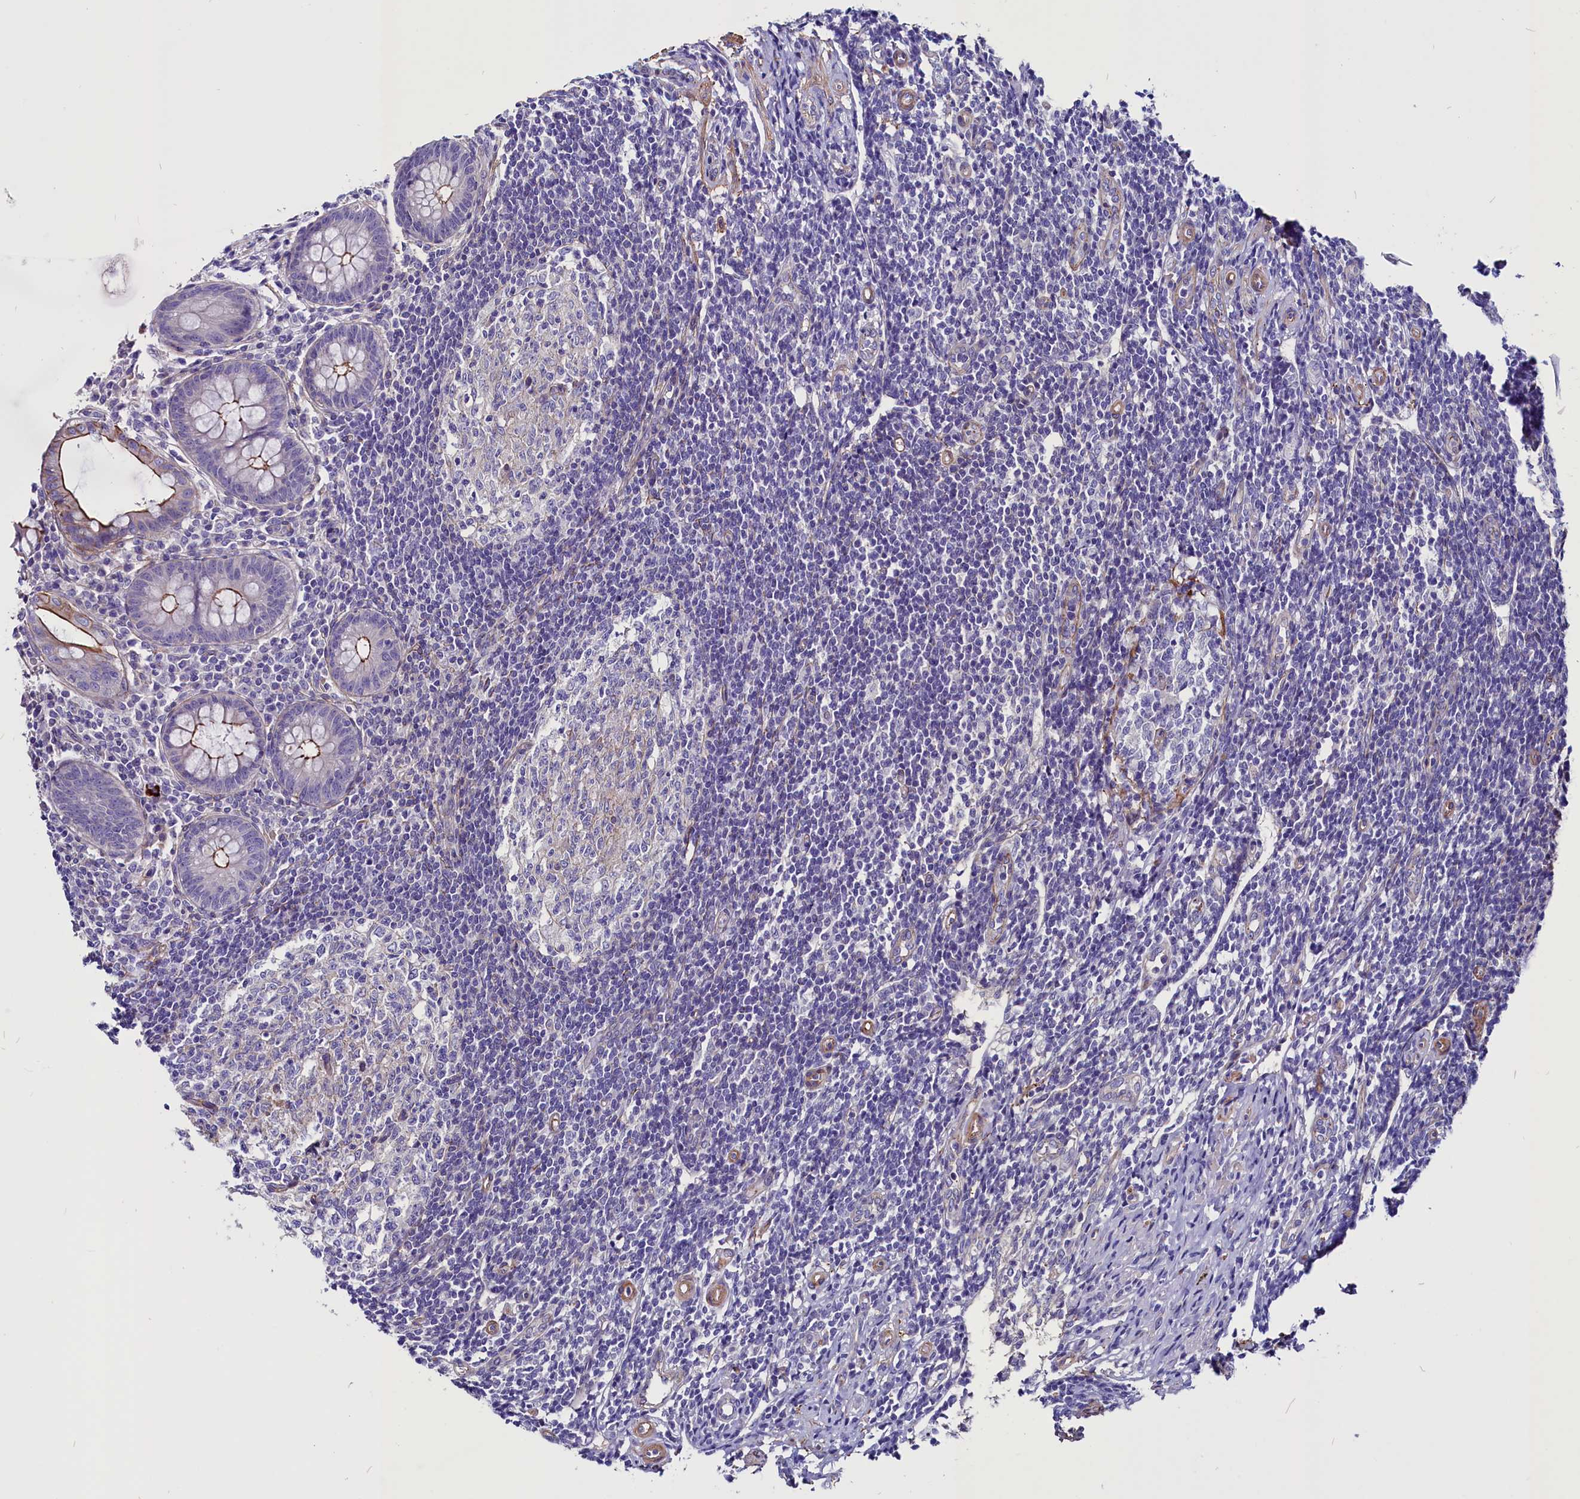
{"staining": {"intensity": "moderate", "quantity": "25%-75%", "location": "cytoplasmic/membranous"}, "tissue": "appendix", "cell_type": "Glandular cells", "image_type": "normal", "snomed": [{"axis": "morphology", "description": "Normal tissue, NOS"}, {"axis": "topography", "description": "Appendix"}], "caption": "Immunohistochemical staining of normal human appendix demonstrates 25%-75% levels of moderate cytoplasmic/membranous protein expression in approximately 25%-75% of glandular cells.", "gene": "ZNF749", "patient": {"sex": "female", "age": 33}}